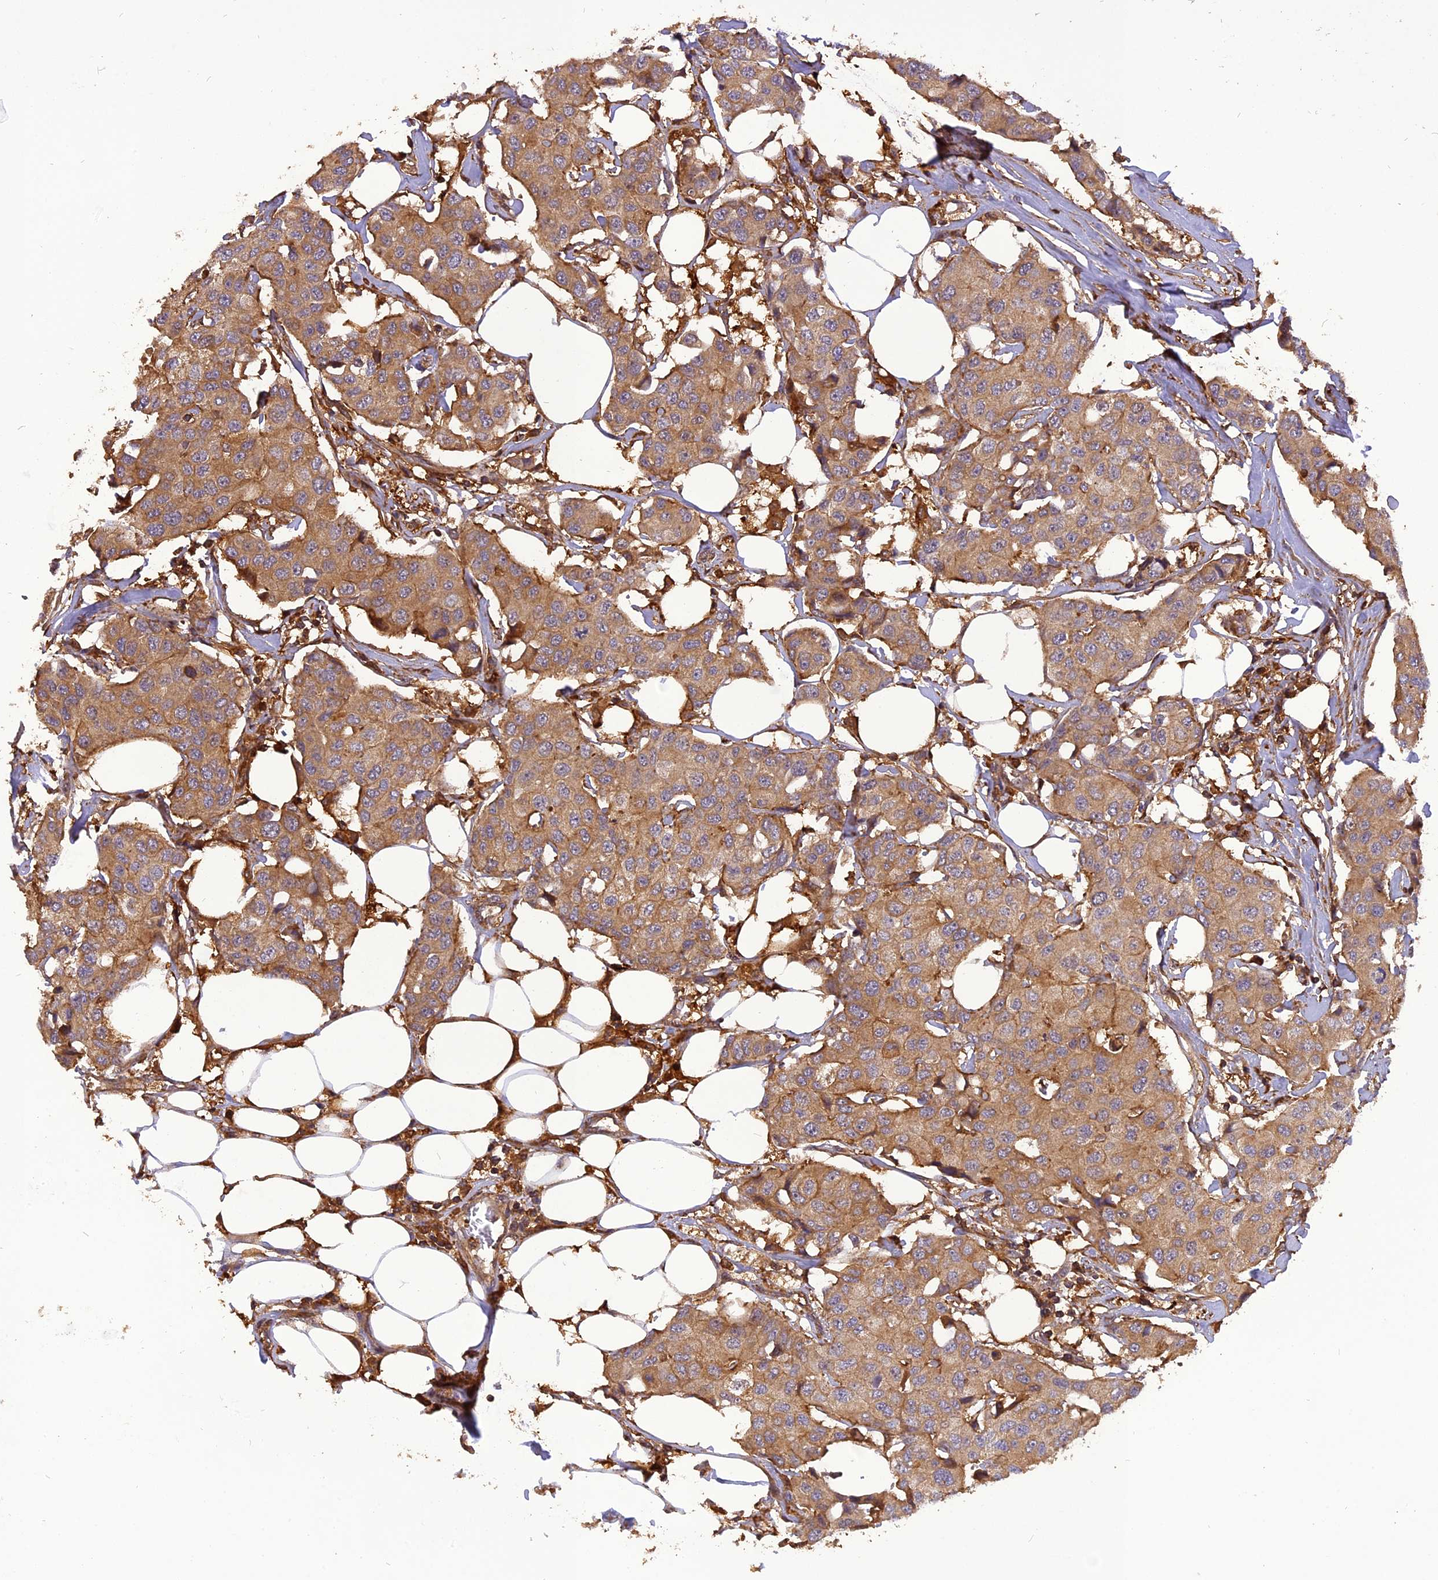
{"staining": {"intensity": "moderate", "quantity": ">75%", "location": "cytoplasmic/membranous"}, "tissue": "breast cancer", "cell_type": "Tumor cells", "image_type": "cancer", "snomed": [{"axis": "morphology", "description": "Duct carcinoma"}, {"axis": "topography", "description": "Breast"}], "caption": "Brown immunohistochemical staining in infiltrating ductal carcinoma (breast) demonstrates moderate cytoplasmic/membranous expression in approximately >75% of tumor cells.", "gene": "STOML1", "patient": {"sex": "female", "age": 80}}